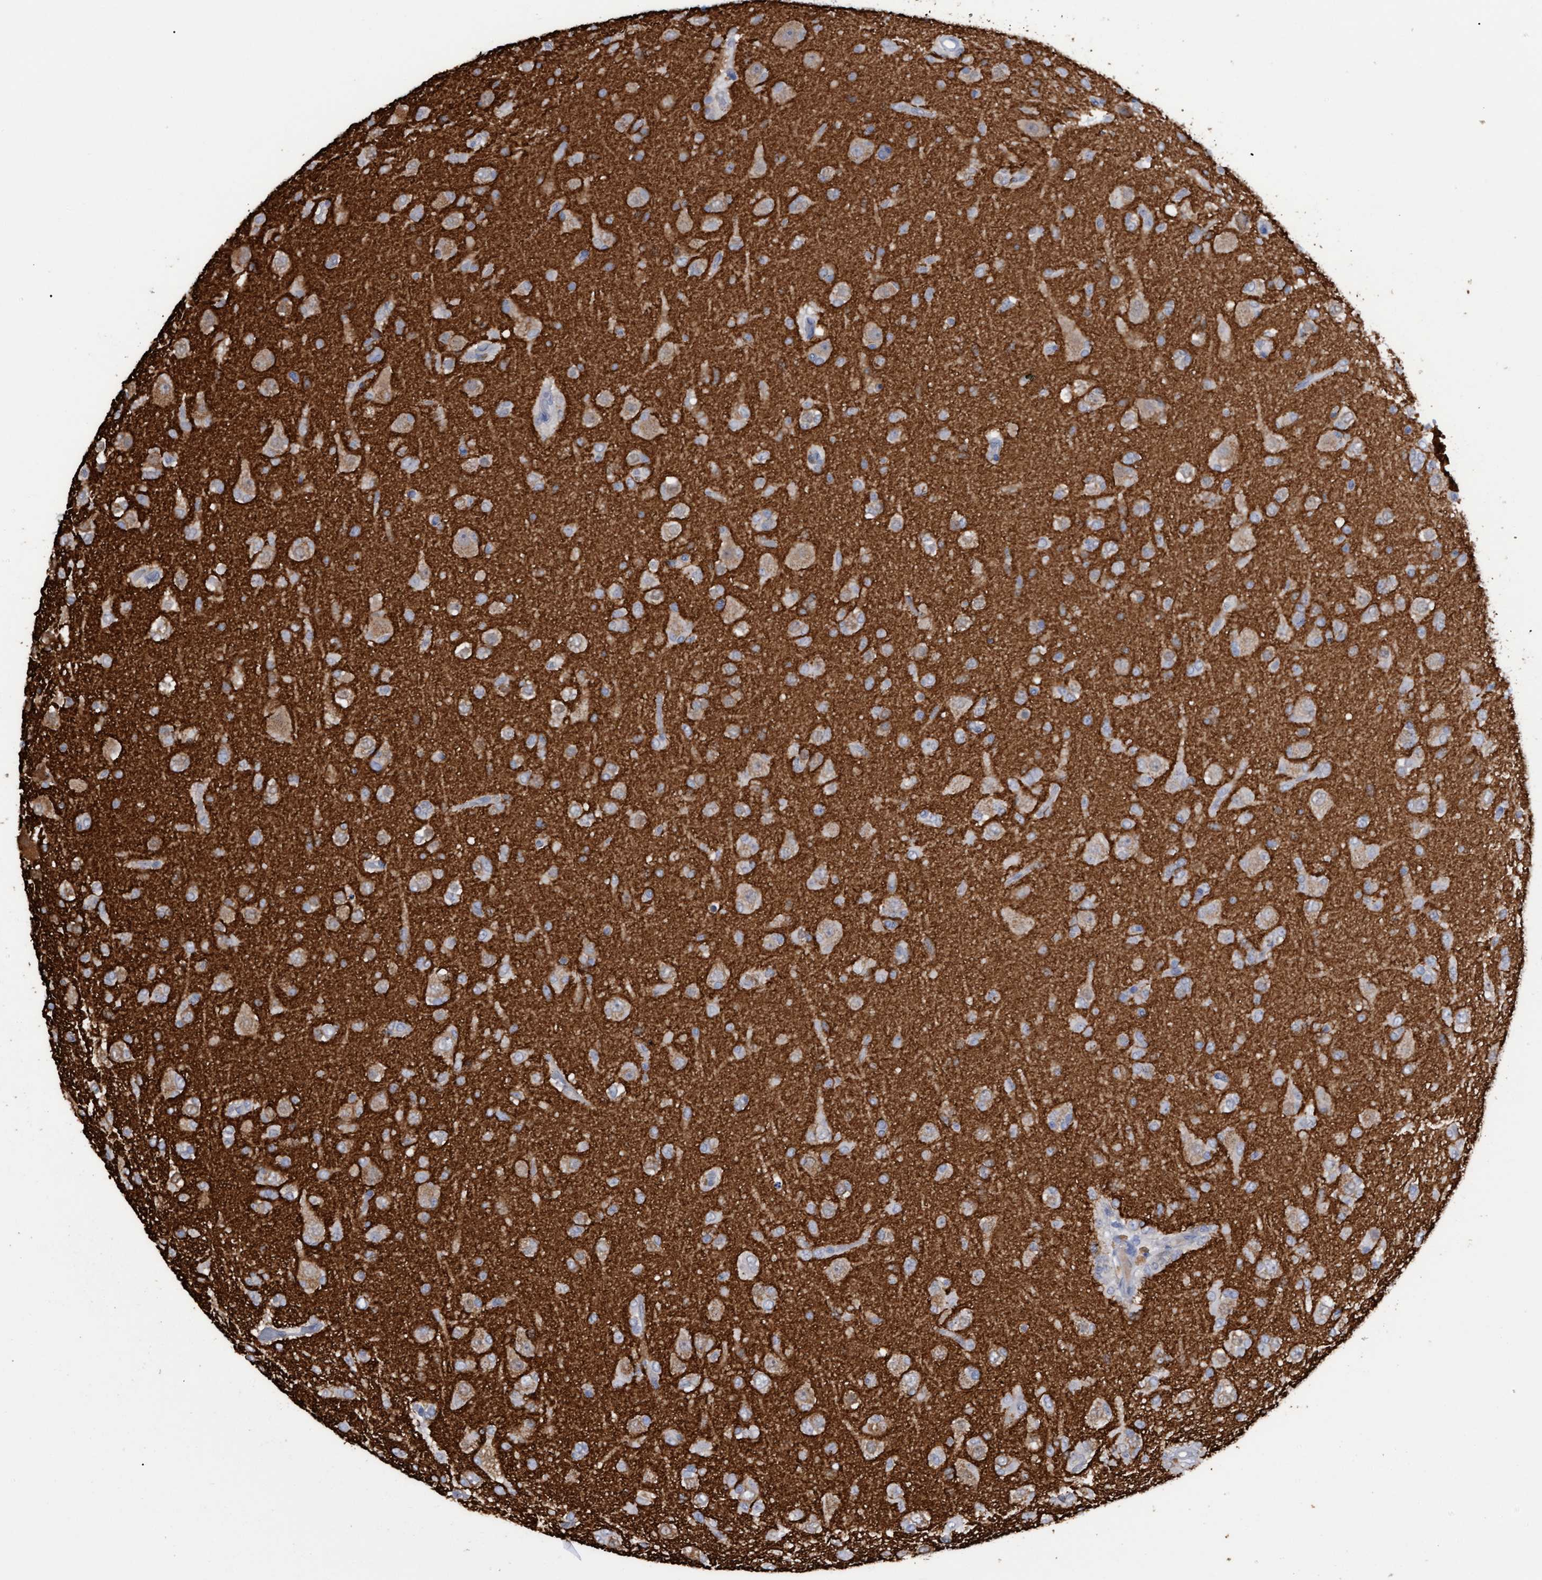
{"staining": {"intensity": "weak", "quantity": ">75%", "location": "cytoplasmic/membranous"}, "tissue": "glioma", "cell_type": "Tumor cells", "image_type": "cancer", "snomed": [{"axis": "morphology", "description": "Glioma, malignant, Low grade"}, {"axis": "topography", "description": "Brain"}], "caption": "Immunohistochemistry photomicrograph of neoplastic tissue: human glioma stained using immunohistochemistry shows low levels of weak protein expression localized specifically in the cytoplasmic/membranous of tumor cells, appearing as a cytoplasmic/membranous brown color.", "gene": "STXBP1", "patient": {"sex": "male", "age": 65}}